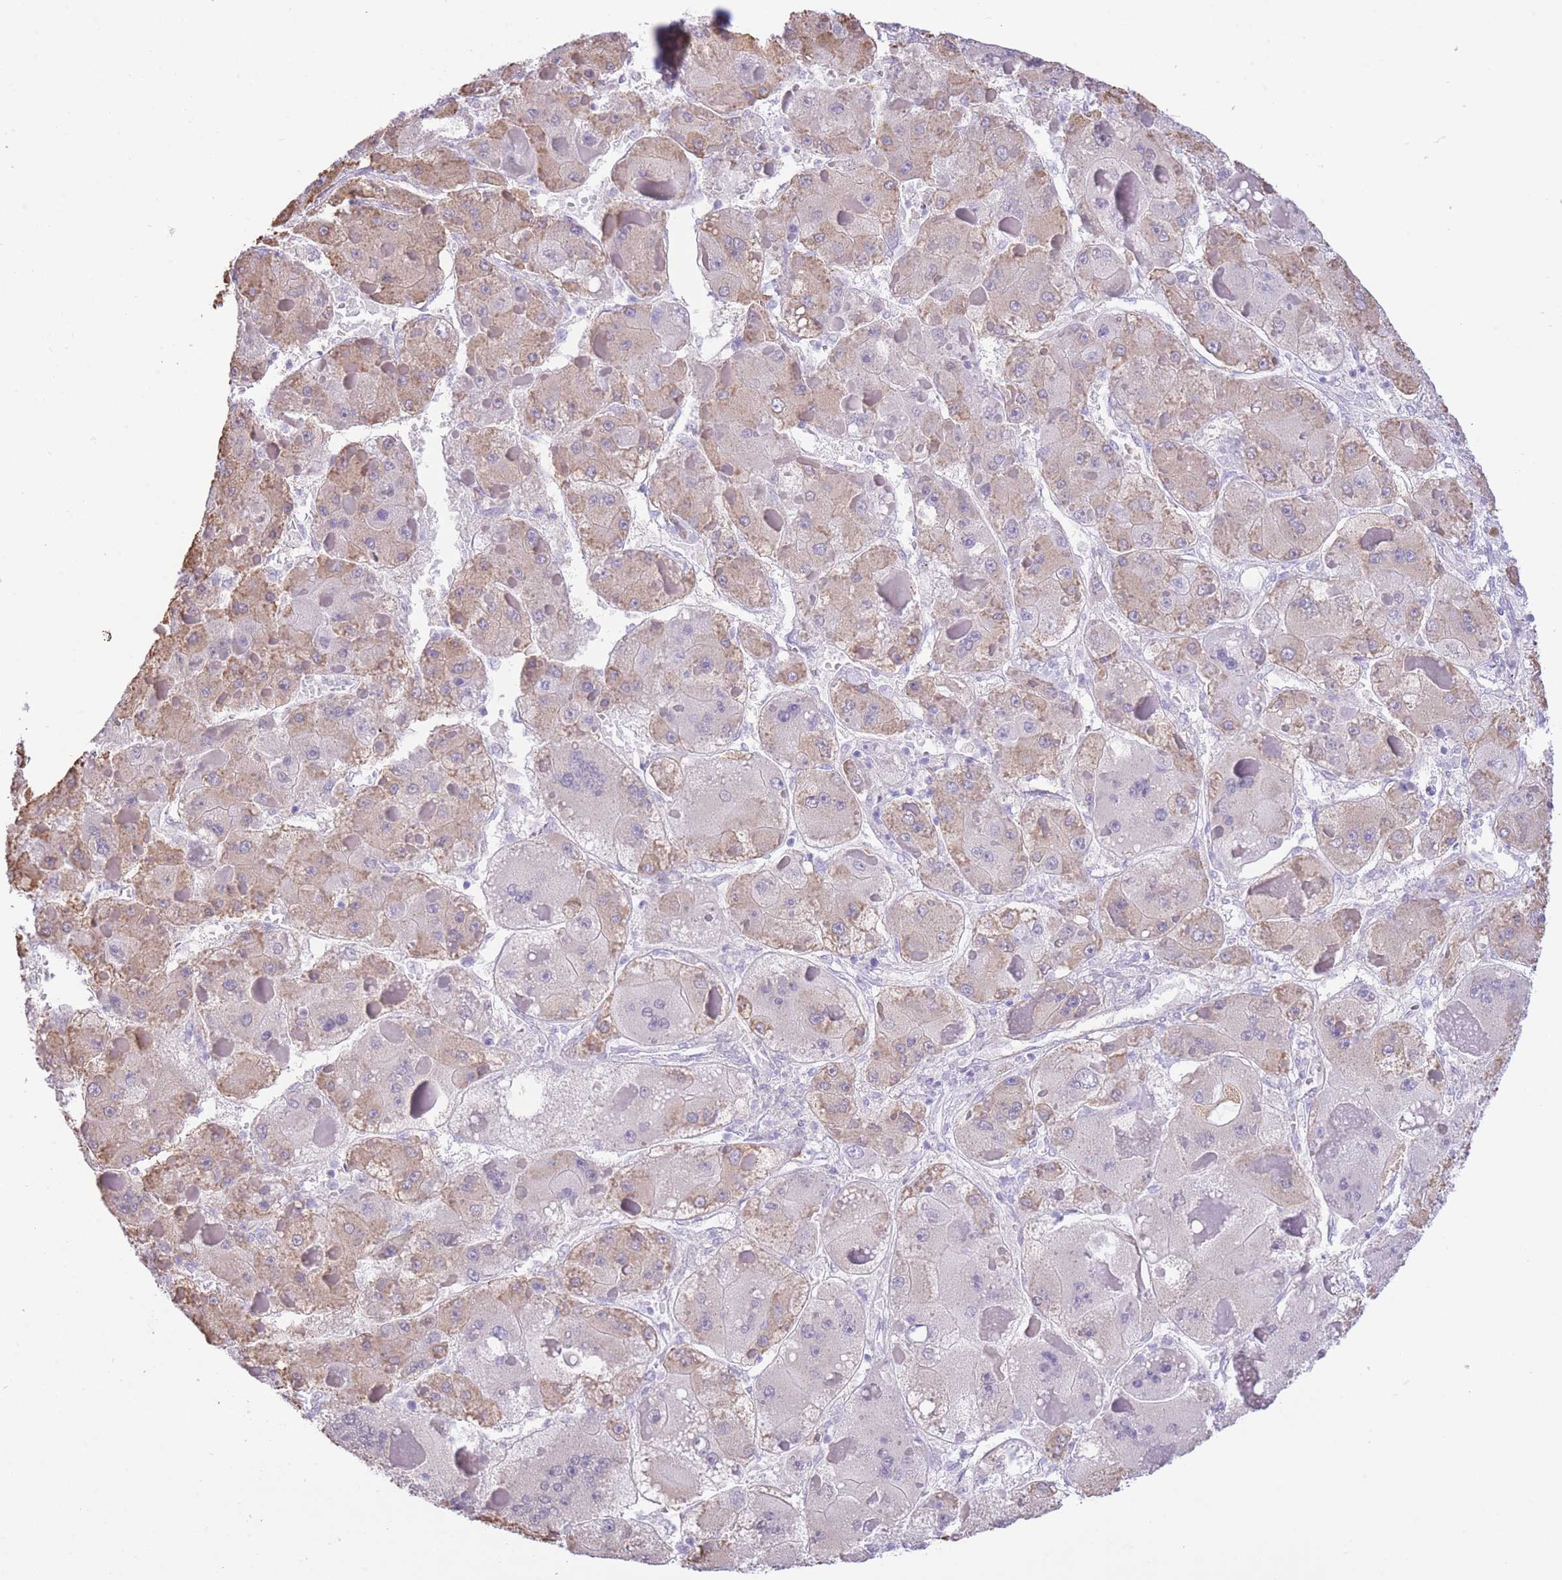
{"staining": {"intensity": "weak", "quantity": "<25%", "location": "cytoplasmic/membranous"}, "tissue": "liver cancer", "cell_type": "Tumor cells", "image_type": "cancer", "snomed": [{"axis": "morphology", "description": "Carcinoma, Hepatocellular, NOS"}, {"axis": "topography", "description": "Liver"}], "caption": "A micrograph of hepatocellular carcinoma (liver) stained for a protein reveals no brown staining in tumor cells.", "gene": "PSG8", "patient": {"sex": "female", "age": 73}}